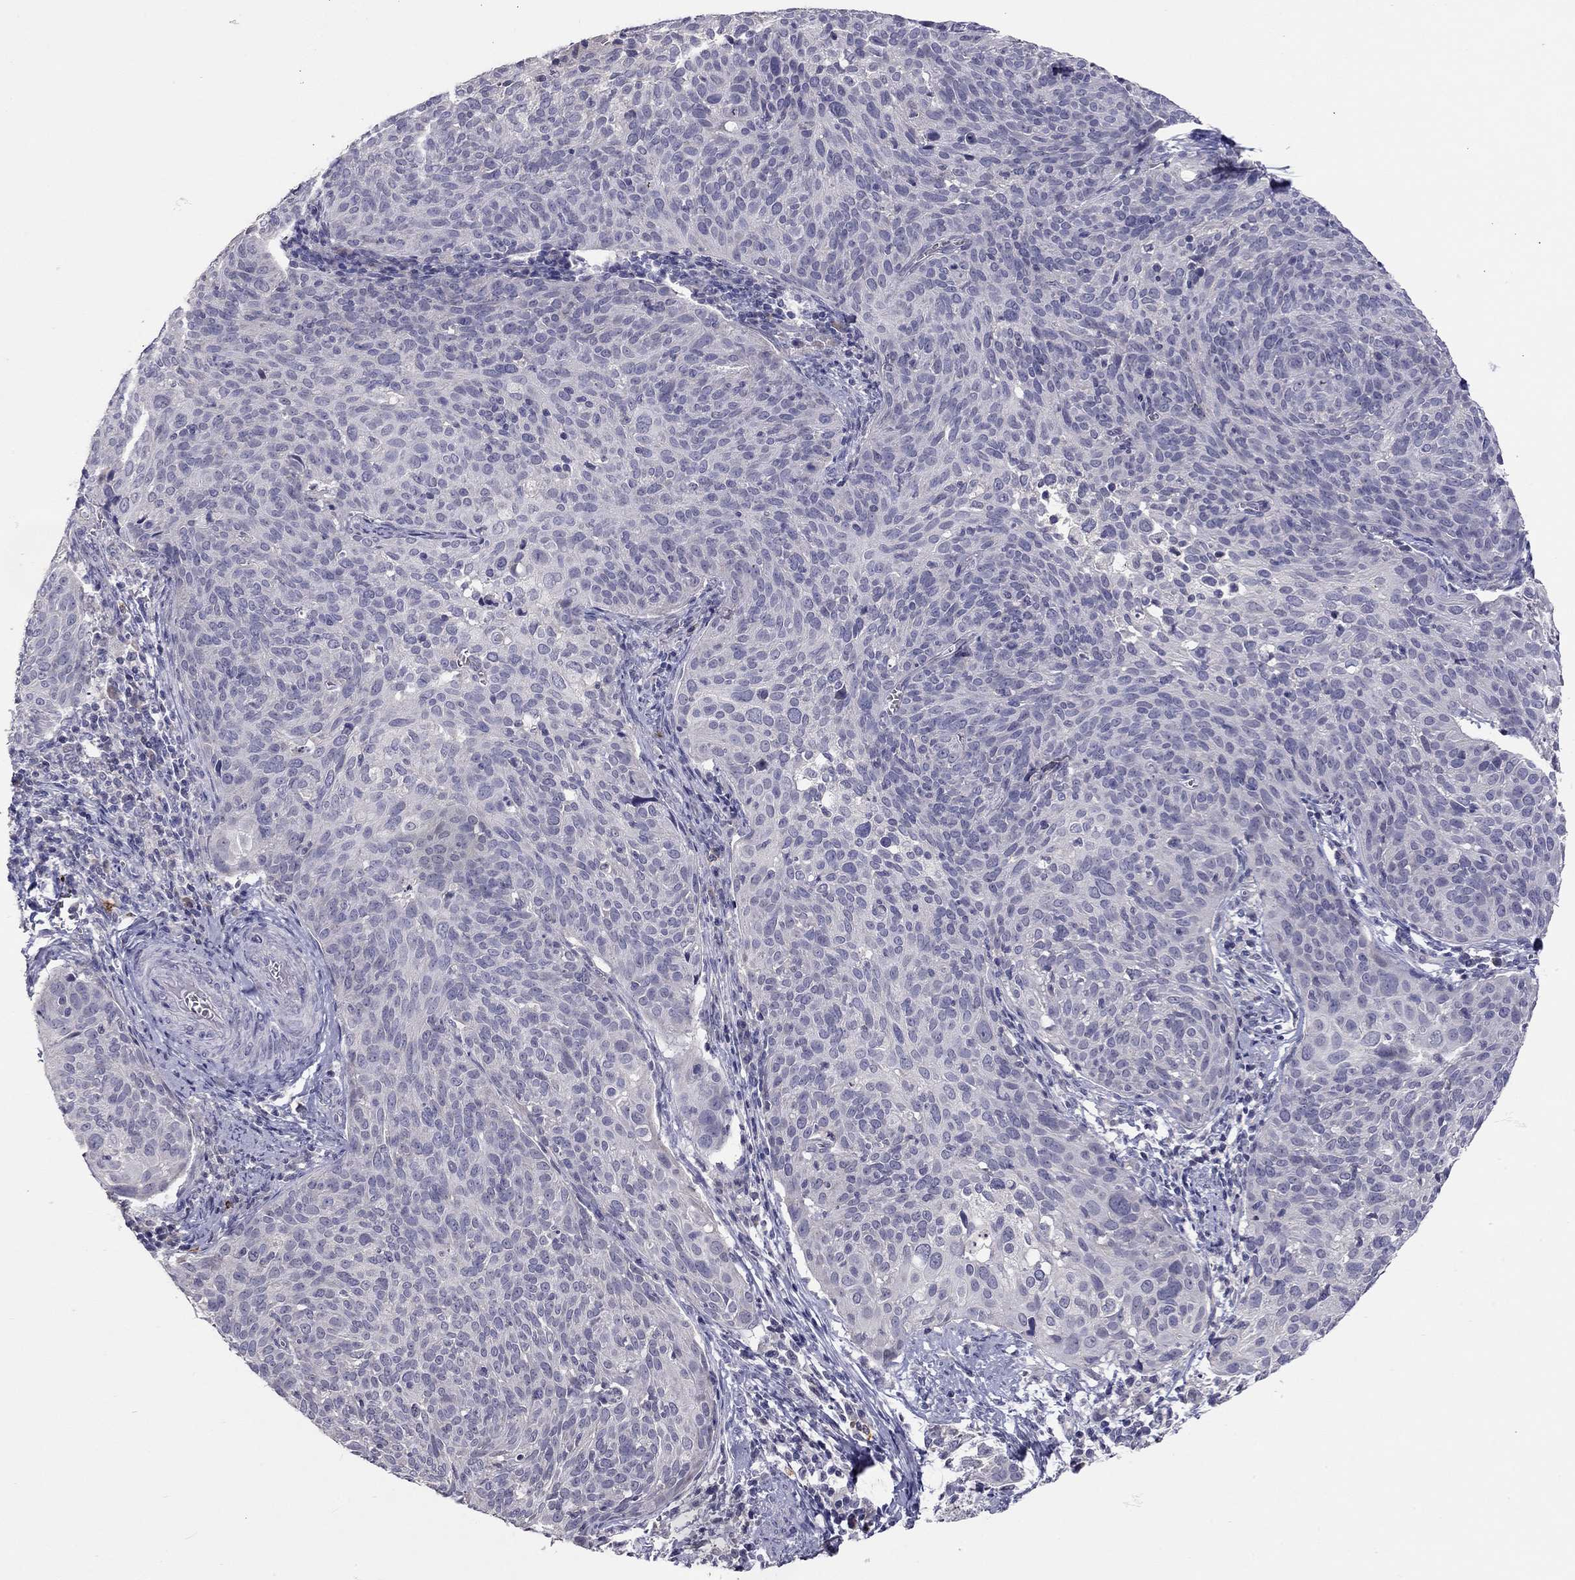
{"staining": {"intensity": "negative", "quantity": "none", "location": "none"}, "tissue": "cervical cancer", "cell_type": "Tumor cells", "image_type": "cancer", "snomed": [{"axis": "morphology", "description": "Squamous cell carcinoma, NOS"}, {"axis": "topography", "description": "Cervix"}], "caption": "IHC of cervical cancer (squamous cell carcinoma) demonstrates no positivity in tumor cells.", "gene": "SCARB1", "patient": {"sex": "female", "age": 39}}